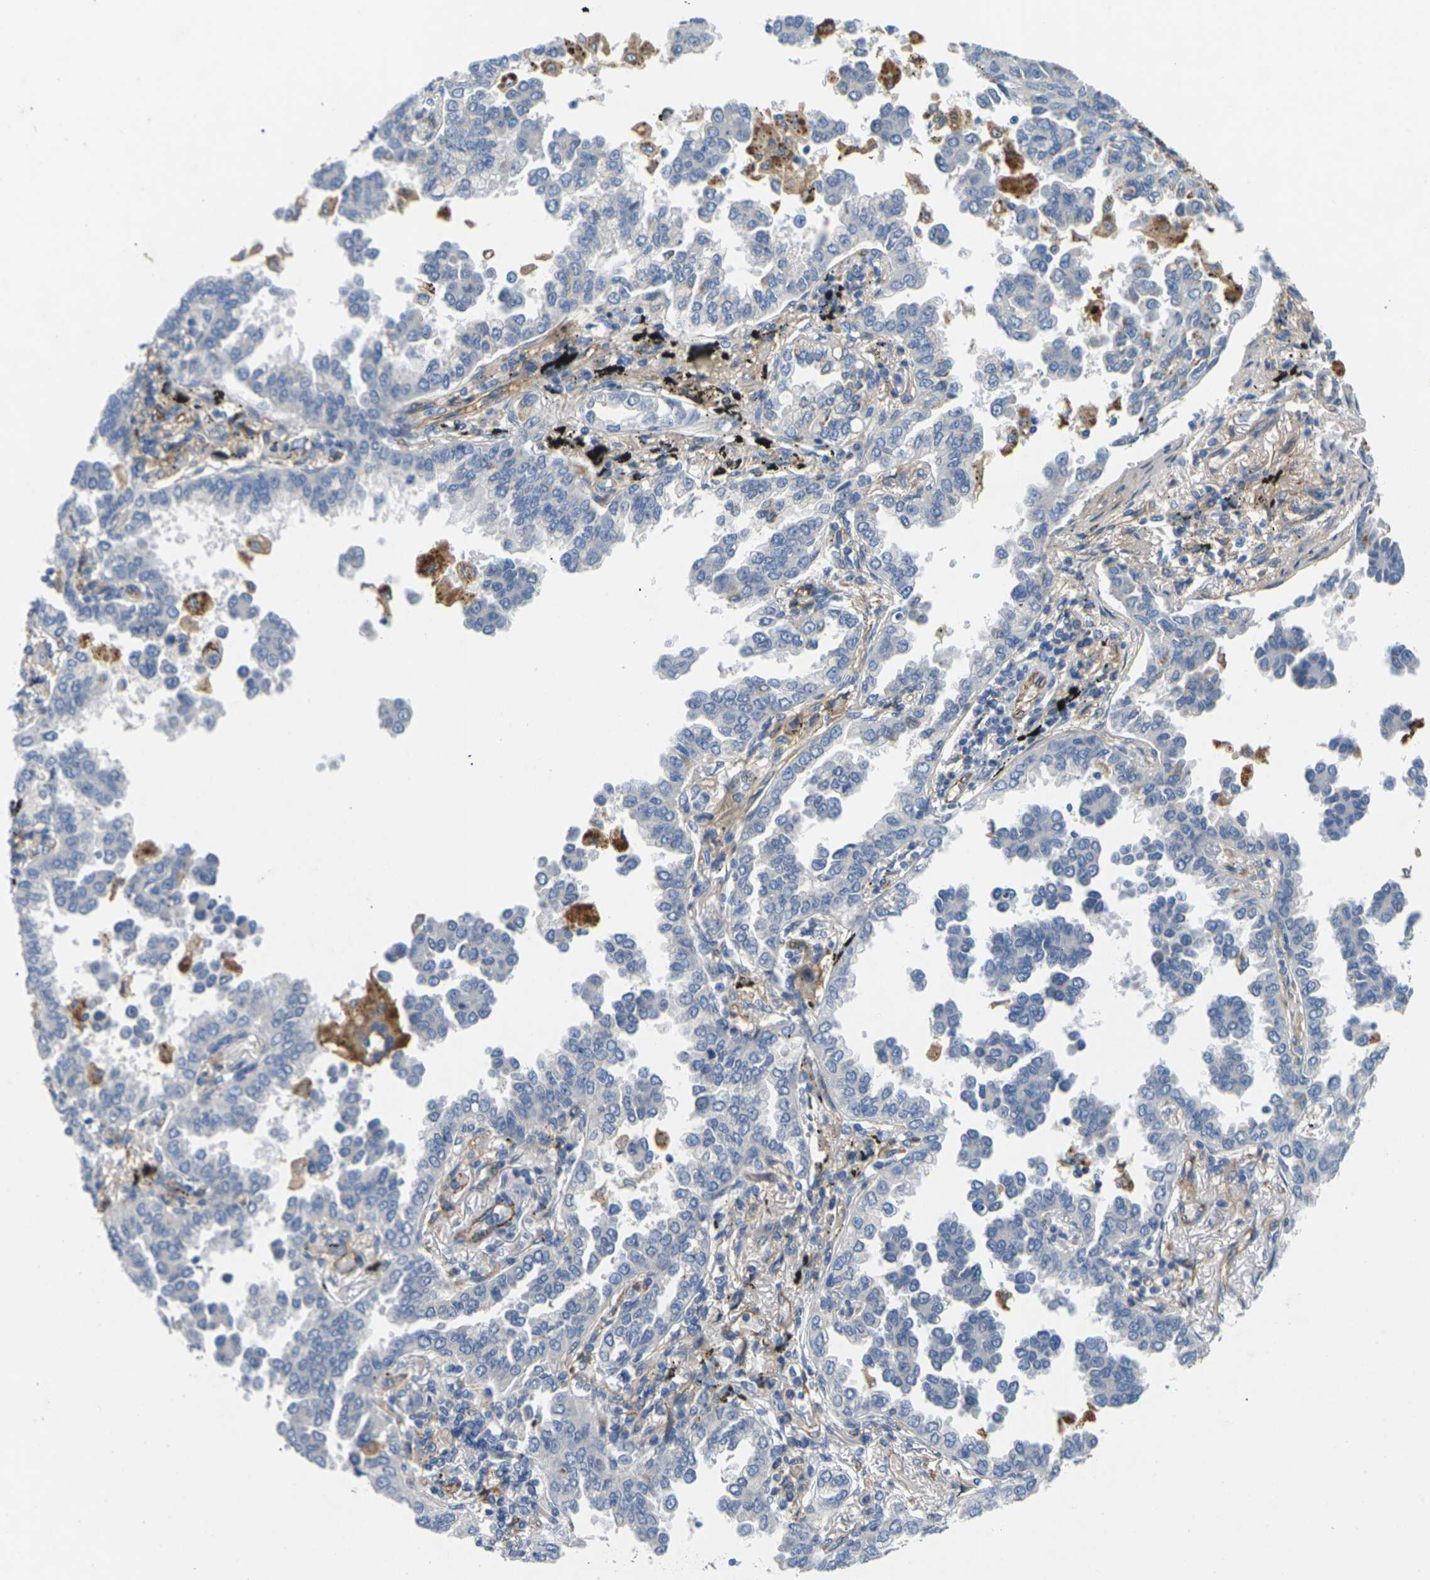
{"staining": {"intensity": "negative", "quantity": "none", "location": "none"}, "tissue": "lung cancer", "cell_type": "Tumor cells", "image_type": "cancer", "snomed": [{"axis": "morphology", "description": "Normal tissue, NOS"}, {"axis": "morphology", "description": "Adenocarcinoma, NOS"}, {"axis": "topography", "description": "Lung"}], "caption": "This histopathology image is of lung cancer stained with immunohistochemistry to label a protein in brown with the nuclei are counter-stained blue. There is no staining in tumor cells.", "gene": "ITGA5", "patient": {"sex": "male", "age": 59}}